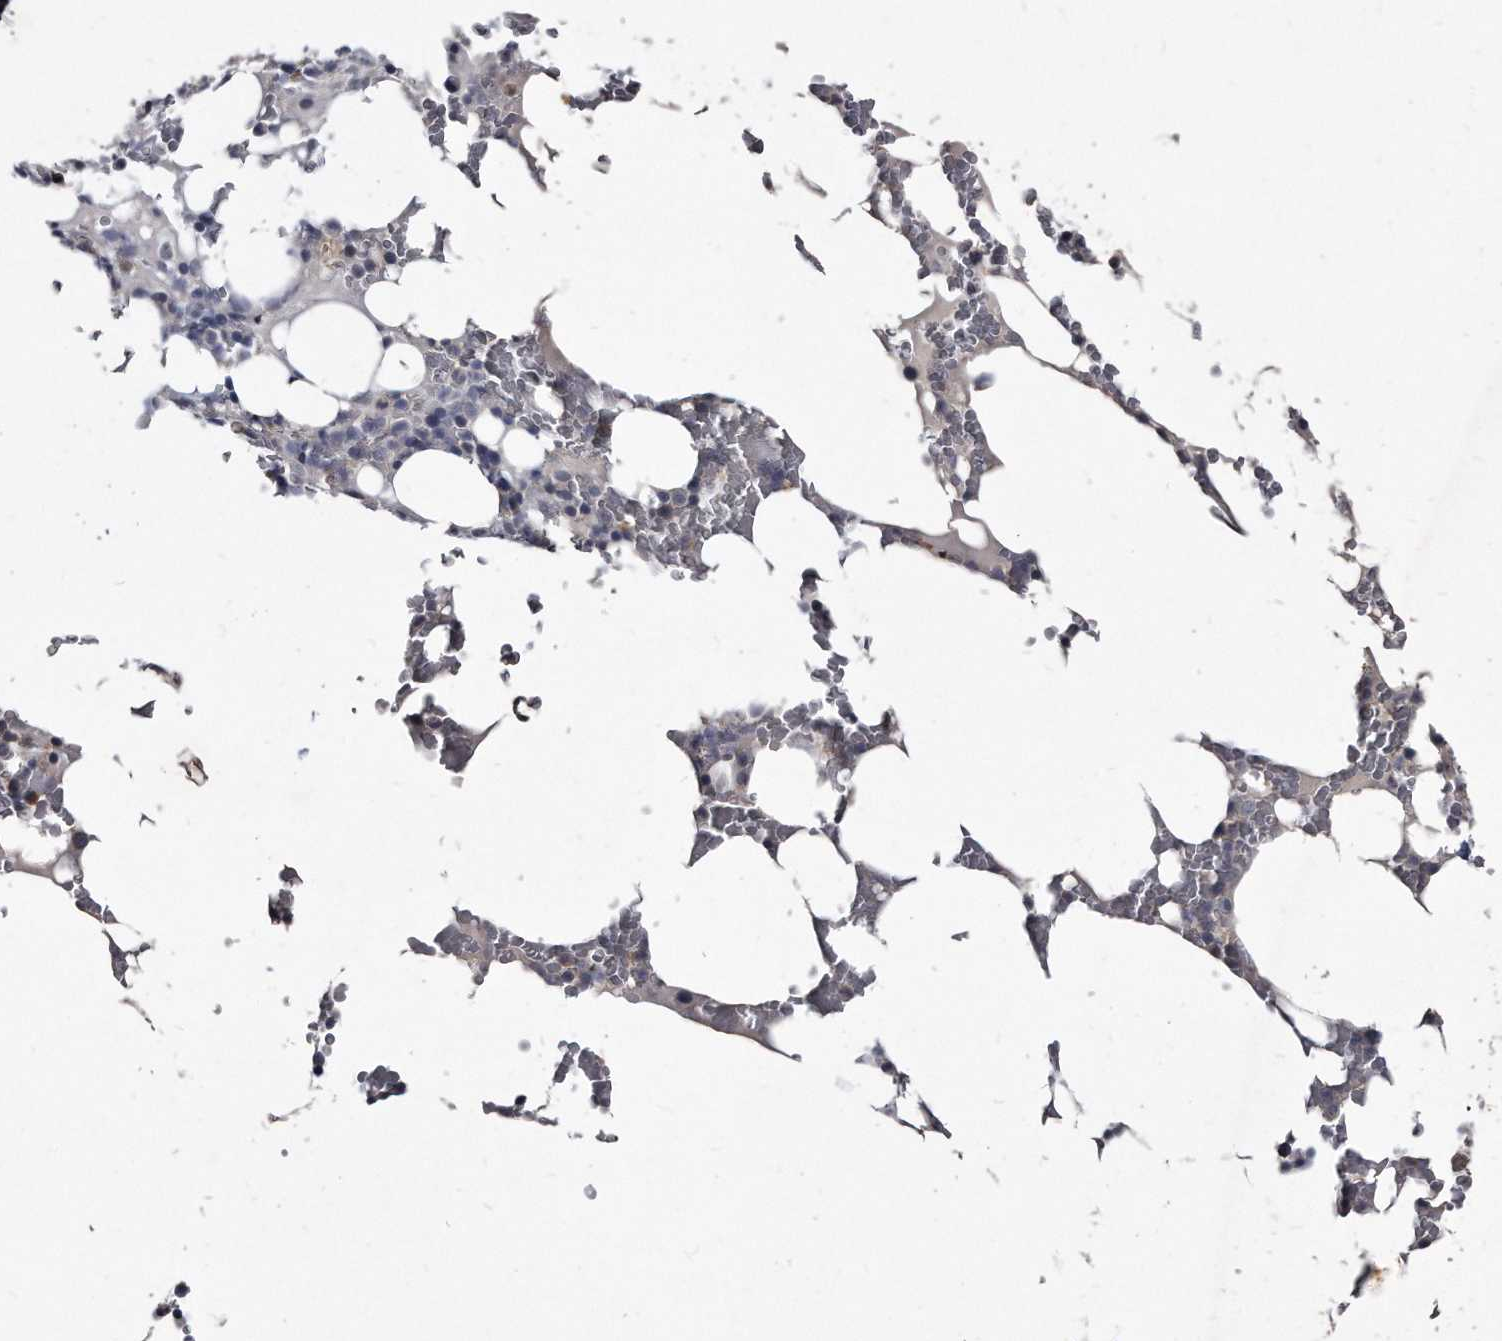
{"staining": {"intensity": "moderate", "quantity": "<25%", "location": "cytoplasmic/membranous"}, "tissue": "bone marrow", "cell_type": "Hematopoietic cells", "image_type": "normal", "snomed": [{"axis": "morphology", "description": "Normal tissue, NOS"}, {"axis": "topography", "description": "Bone marrow"}], "caption": "Protein staining by immunohistochemistry (IHC) demonstrates moderate cytoplasmic/membranous staining in about <25% of hematopoietic cells in unremarkable bone marrow.", "gene": "KLHDC3", "patient": {"sex": "male", "age": 58}}